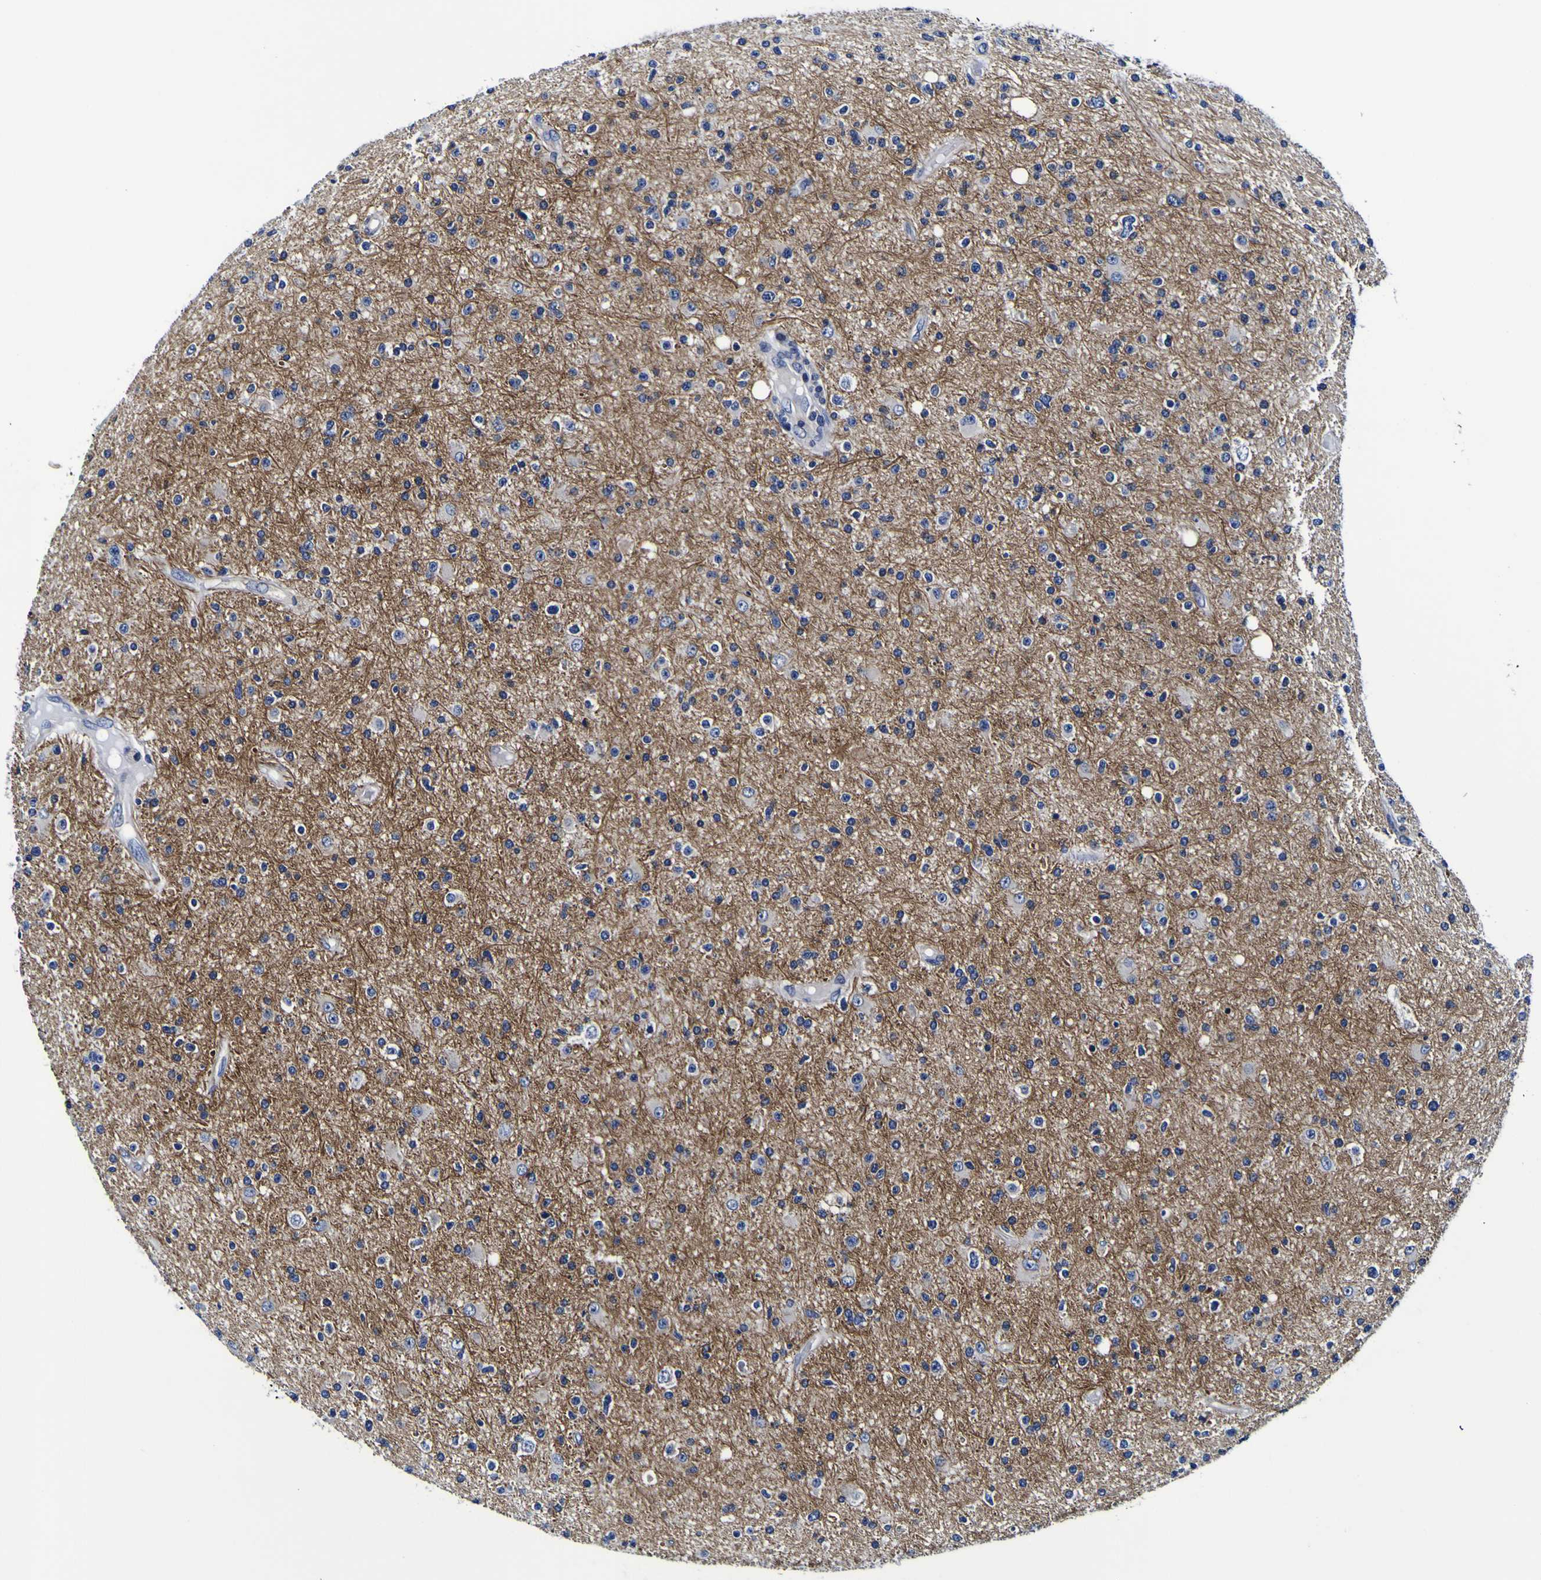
{"staining": {"intensity": "negative", "quantity": "none", "location": "none"}, "tissue": "glioma", "cell_type": "Tumor cells", "image_type": "cancer", "snomed": [{"axis": "morphology", "description": "Glioma, malignant, High grade"}, {"axis": "topography", "description": "Brain"}], "caption": "DAB (3,3'-diaminobenzidine) immunohistochemical staining of human malignant glioma (high-grade) exhibits no significant expression in tumor cells.", "gene": "PDLIM4", "patient": {"sex": "male", "age": 33}}